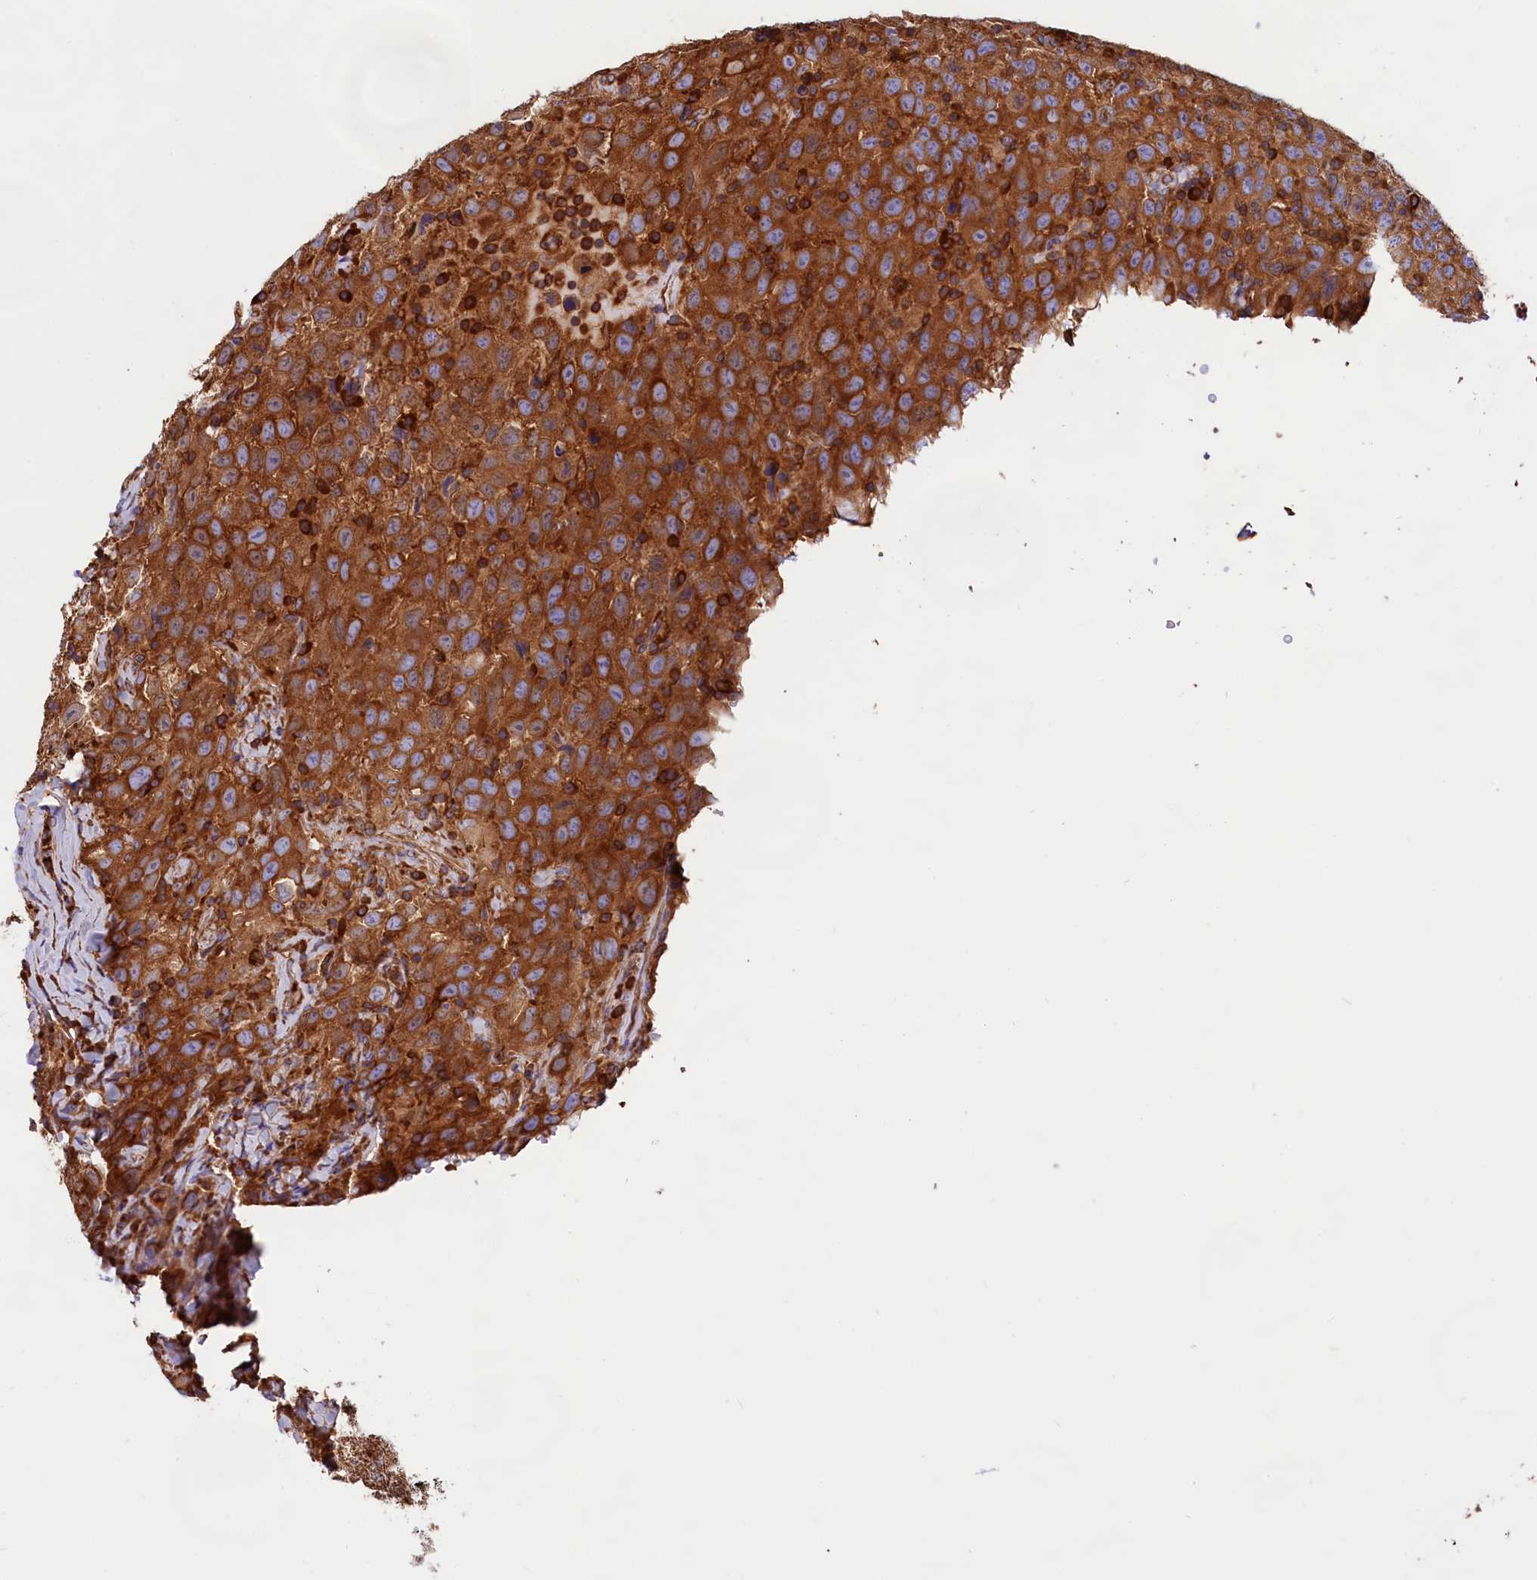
{"staining": {"intensity": "strong", "quantity": ">75%", "location": "cytoplasmic/membranous"}, "tissue": "testis cancer", "cell_type": "Tumor cells", "image_type": "cancer", "snomed": [{"axis": "morphology", "description": "Seminoma, NOS"}, {"axis": "topography", "description": "Testis"}], "caption": "Strong cytoplasmic/membranous positivity for a protein is identified in about >75% of tumor cells of testis cancer (seminoma) using IHC.", "gene": "GYS1", "patient": {"sex": "male", "age": 65}}